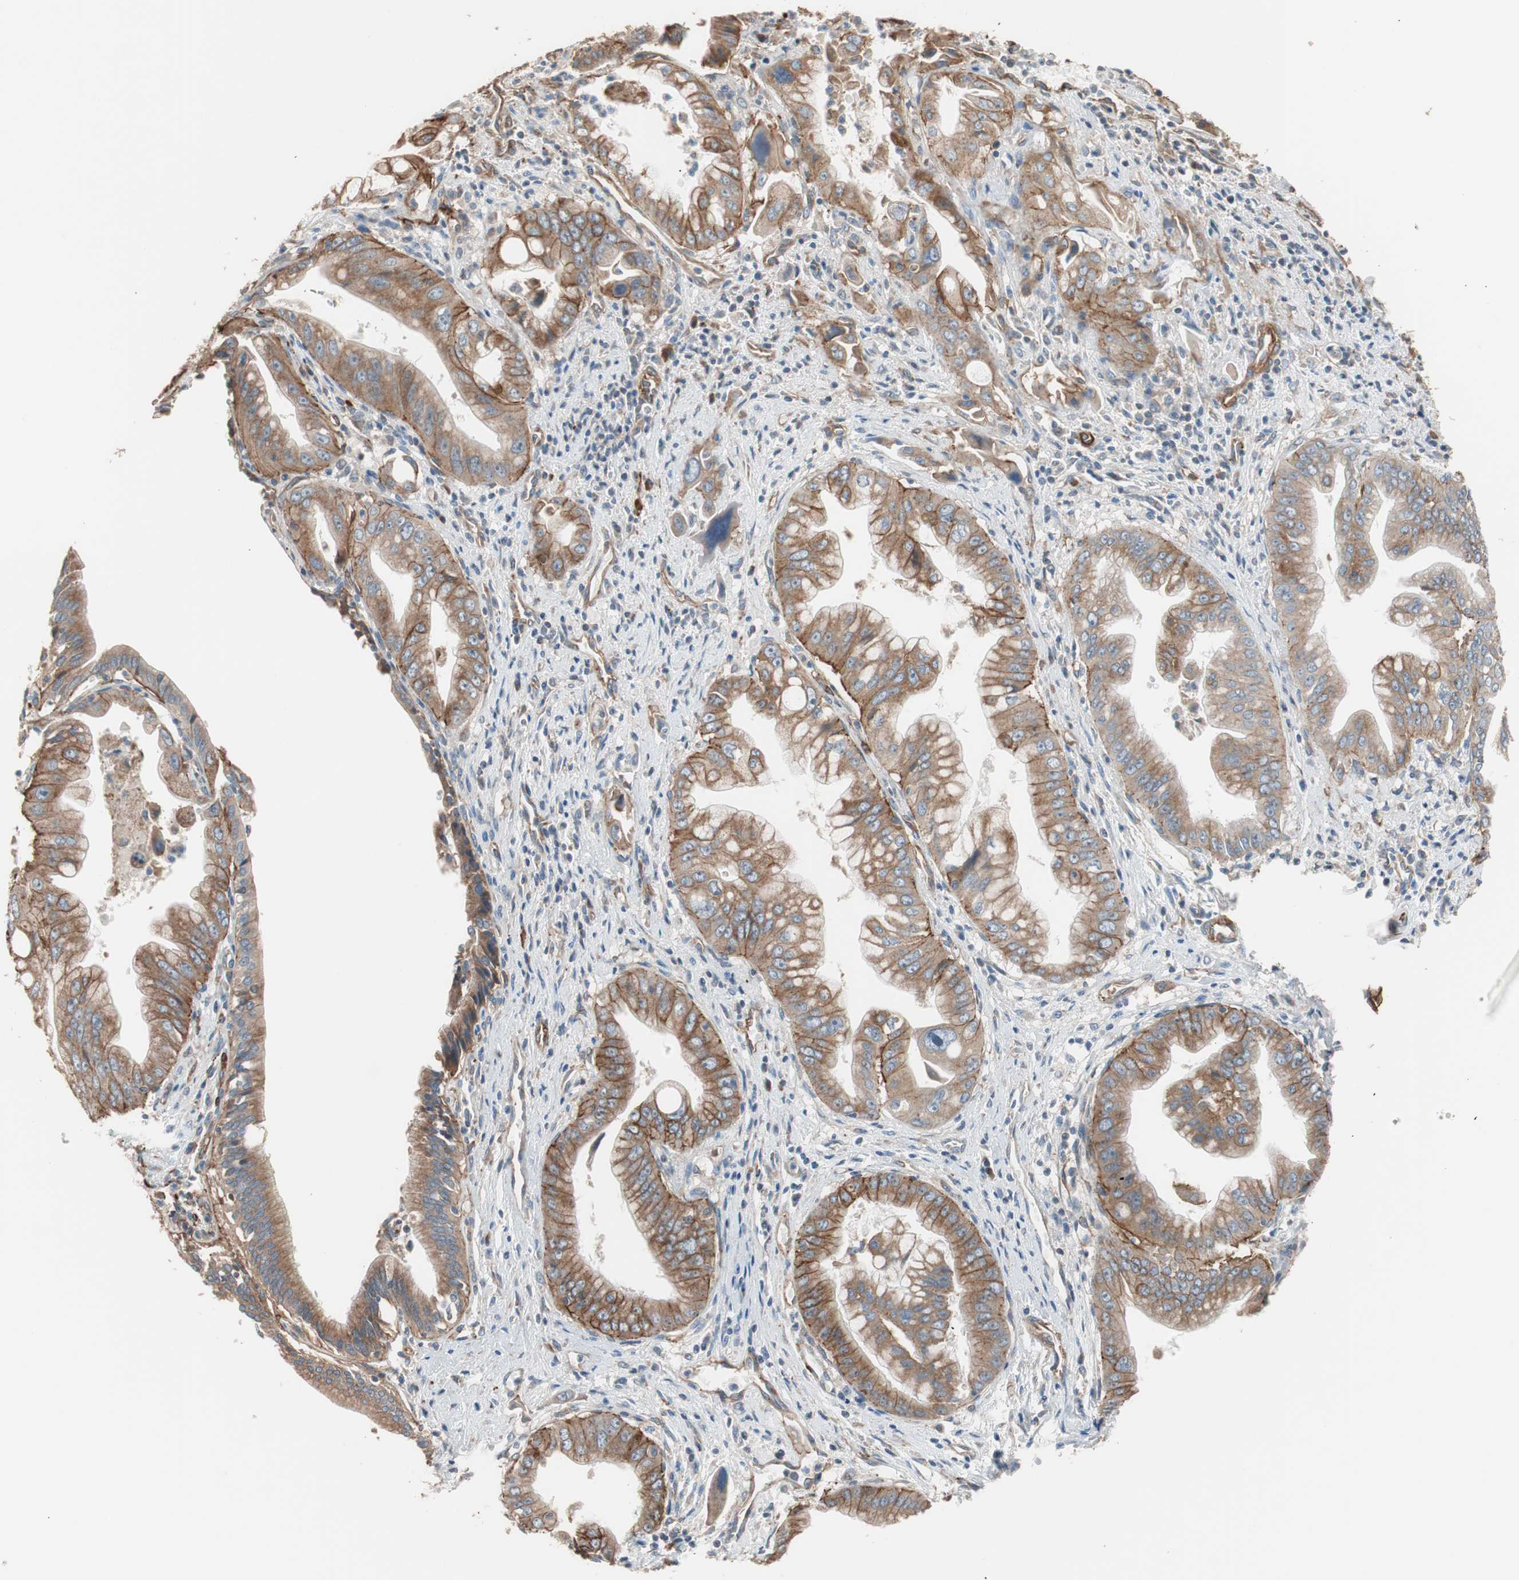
{"staining": {"intensity": "moderate", "quantity": ">75%", "location": "cytoplasmic/membranous"}, "tissue": "pancreatic cancer", "cell_type": "Tumor cells", "image_type": "cancer", "snomed": [{"axis": "morphology", "description": "Adenocarcinoma, NOS"}, {"axis": "topography", "description": "Pancreas"}], "caption": "IHC (DAB (3,3'-diaminobenzidine)) staining of adenocarcinoma (pancreatic) demonstrates moderate cytoplasmic/membranous protein positivity in approximately >75% of tumor cells.", "gene": "GPSM2", "patient": {"sex": "male", "age": 59}}